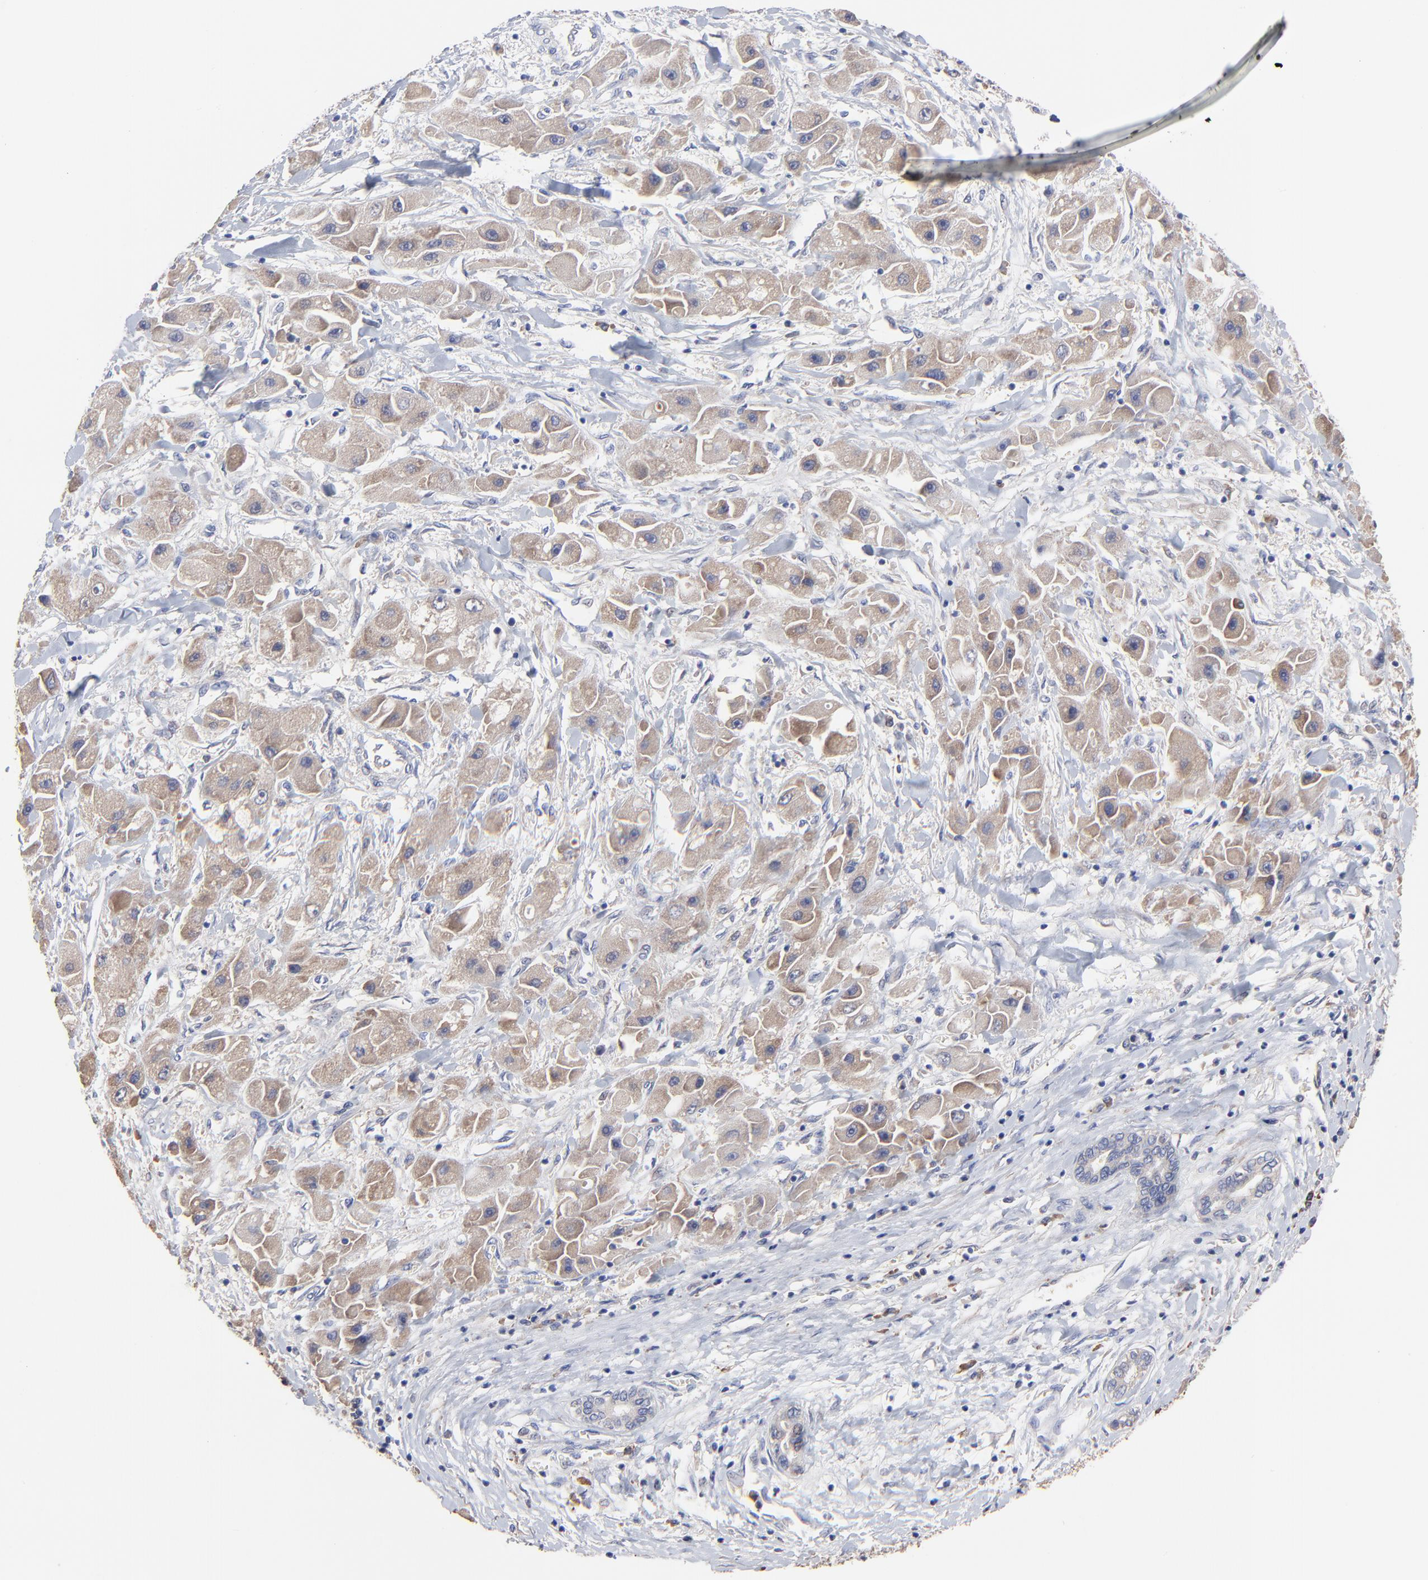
{"staining": {"intensity": "moderate", "quantity": ">75%", "location": "cytoplasmic/membranous"}, "tissue": "liver cancer", "cell_type": "Tumor cells", "image_type": "cancer", "snomed": [{"axis": "morphology", "description": "Carcinoma, Hepatocellular, NOS"}, {"axis": "topography", "description": "Liver"}], "caption": "Liver cancer (hepatocellular carcinoma) stained with a protein marker displays moderate staining in tumor cells.", "gene": "PPFIBP2", "patient": {"sex": "male", "age": 24}}